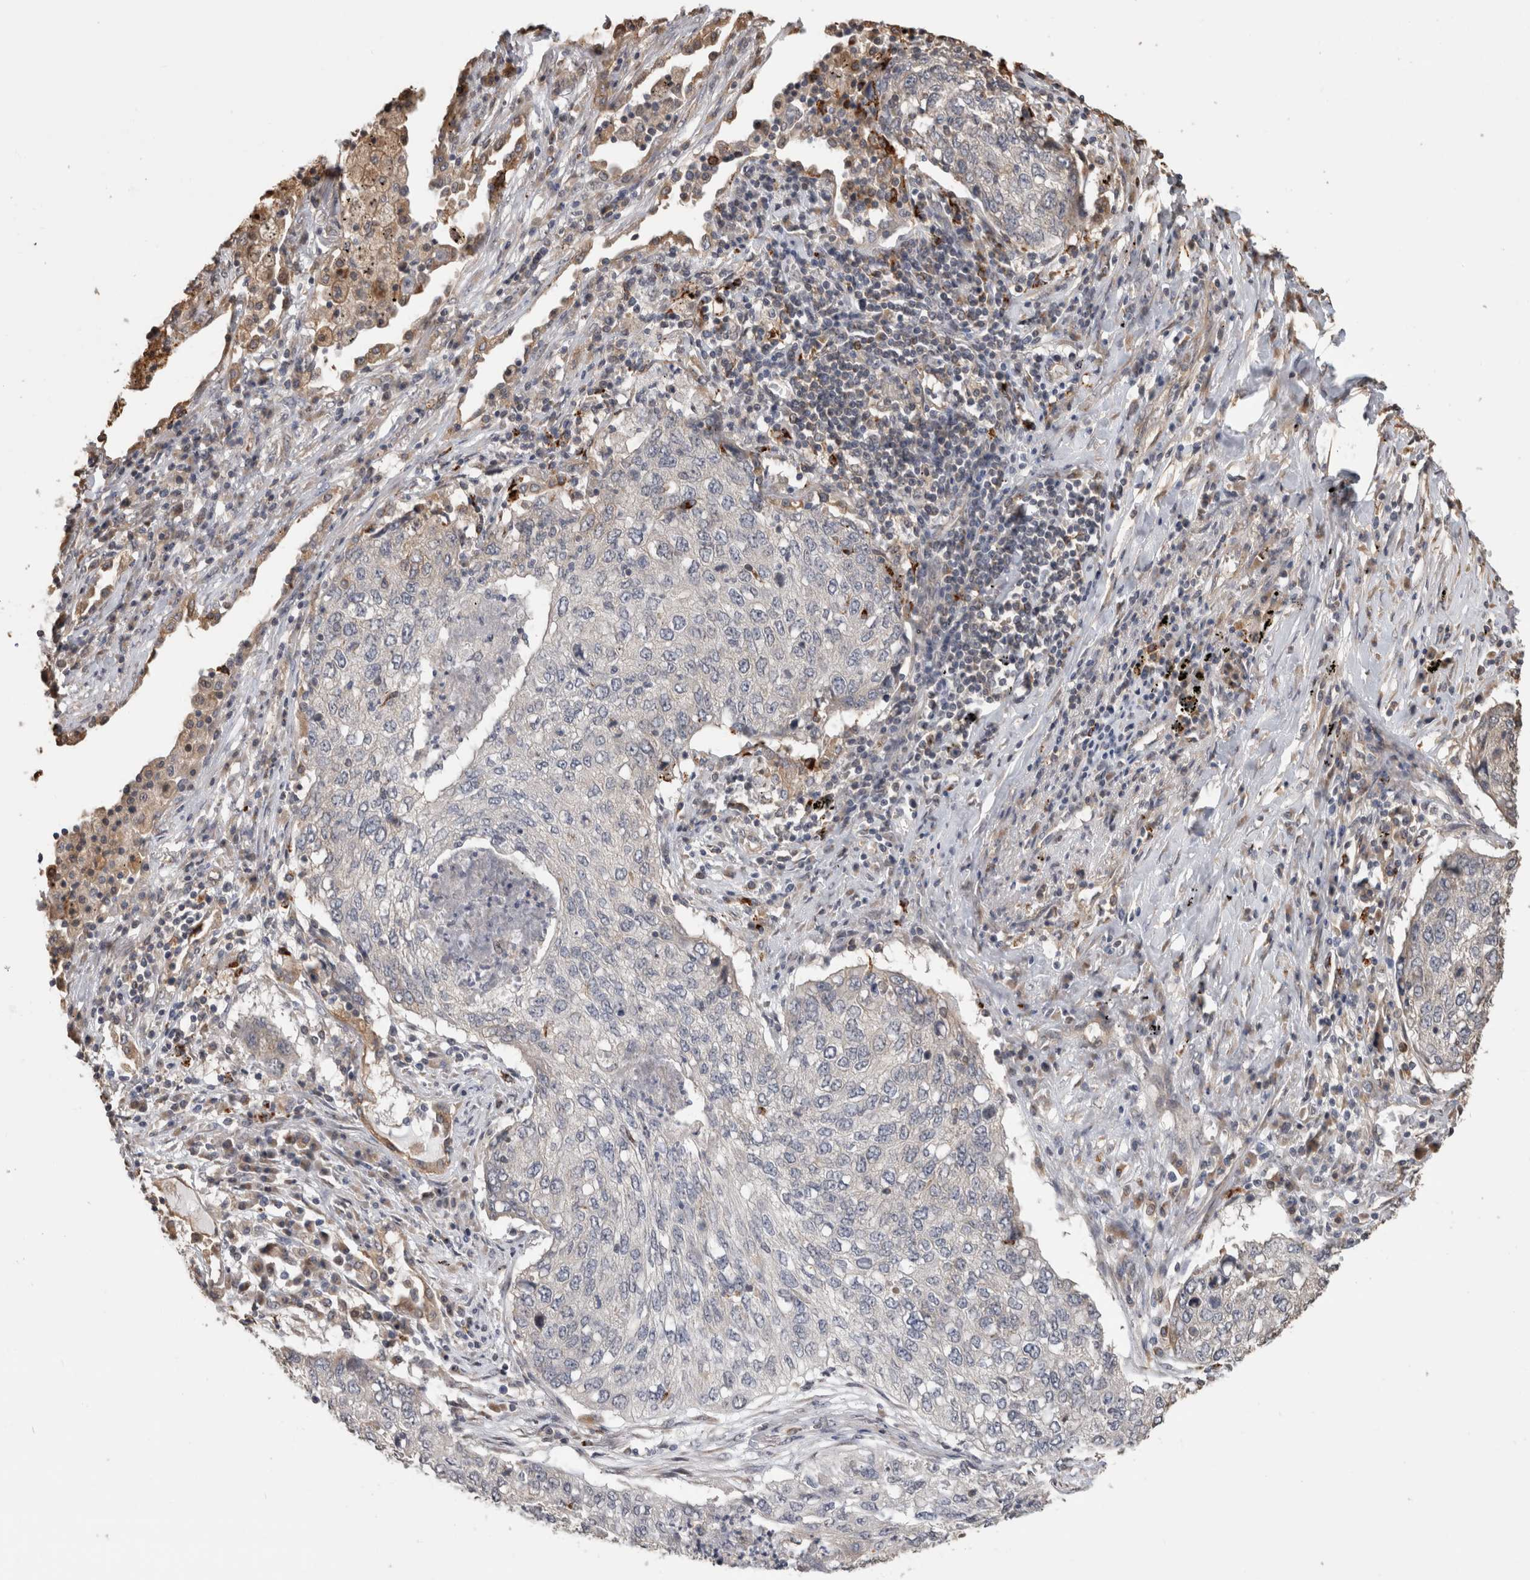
{"staining": {"intensity": "negative", "quantity": "none", "location": "none"}, "tissue": "lung cancer", "cell_type": "Tumor cells", "image_type": "cancer", "snomed": [{"axis": "morphology", "description": "Squamous cell carcinoma, NOS"}, {"axis": "topography", "description": "Lung"}], "caption": "The immunohistochemistry (IHC) histopathology image has no significant positivity in tumor cells of lung squamous cell carcinoma tissue.", "gene": "CLIP1", "patient": {"sex": "female", "age": 63}}